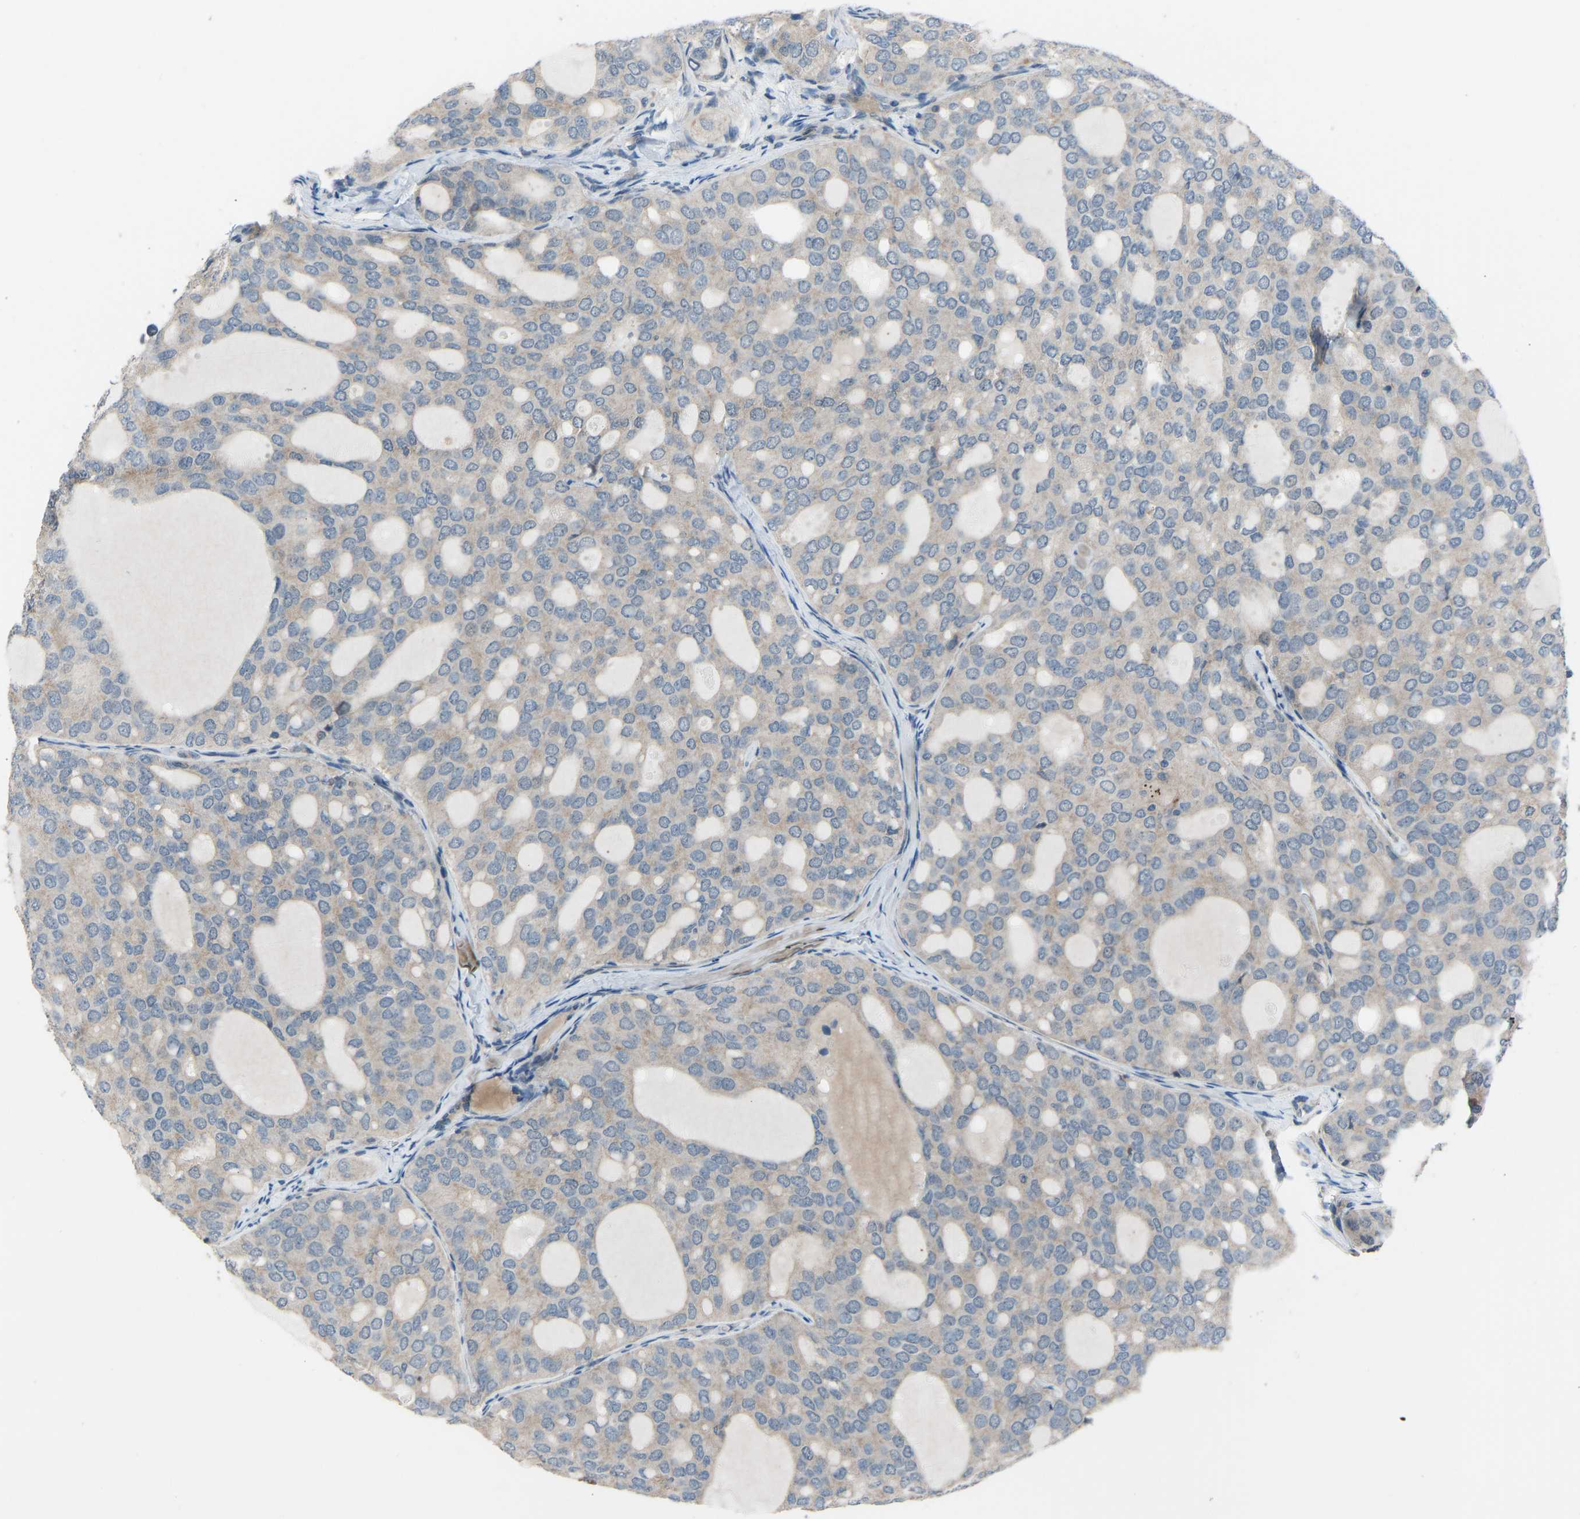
{"staining": {"intensity": "weak", "quantity": ">75%", "location": "cytoplasmic/membranous"}, "tissue": "thyroid cancer", "cell_type": "Tumor cells", "image_type": "cancer", "snomed": [{"axis": "morphology", "description": "Follicular adenoma carcinoma, NOS"}, {"axis": "topography", "description": "Thyroid gland"}], "caption": "DAB (3,3'-diaminobenzidine) immunohistochemical staining of thyroid follicular adenoma carcinoma shows weak cytoplasmic/membranous protein positivity in about >75% of tumor cells. (IHC, brightfield microscopy, high magnification).", "gene": "CDK2AP1", "patient": {"sex": "male", "age": 75}}